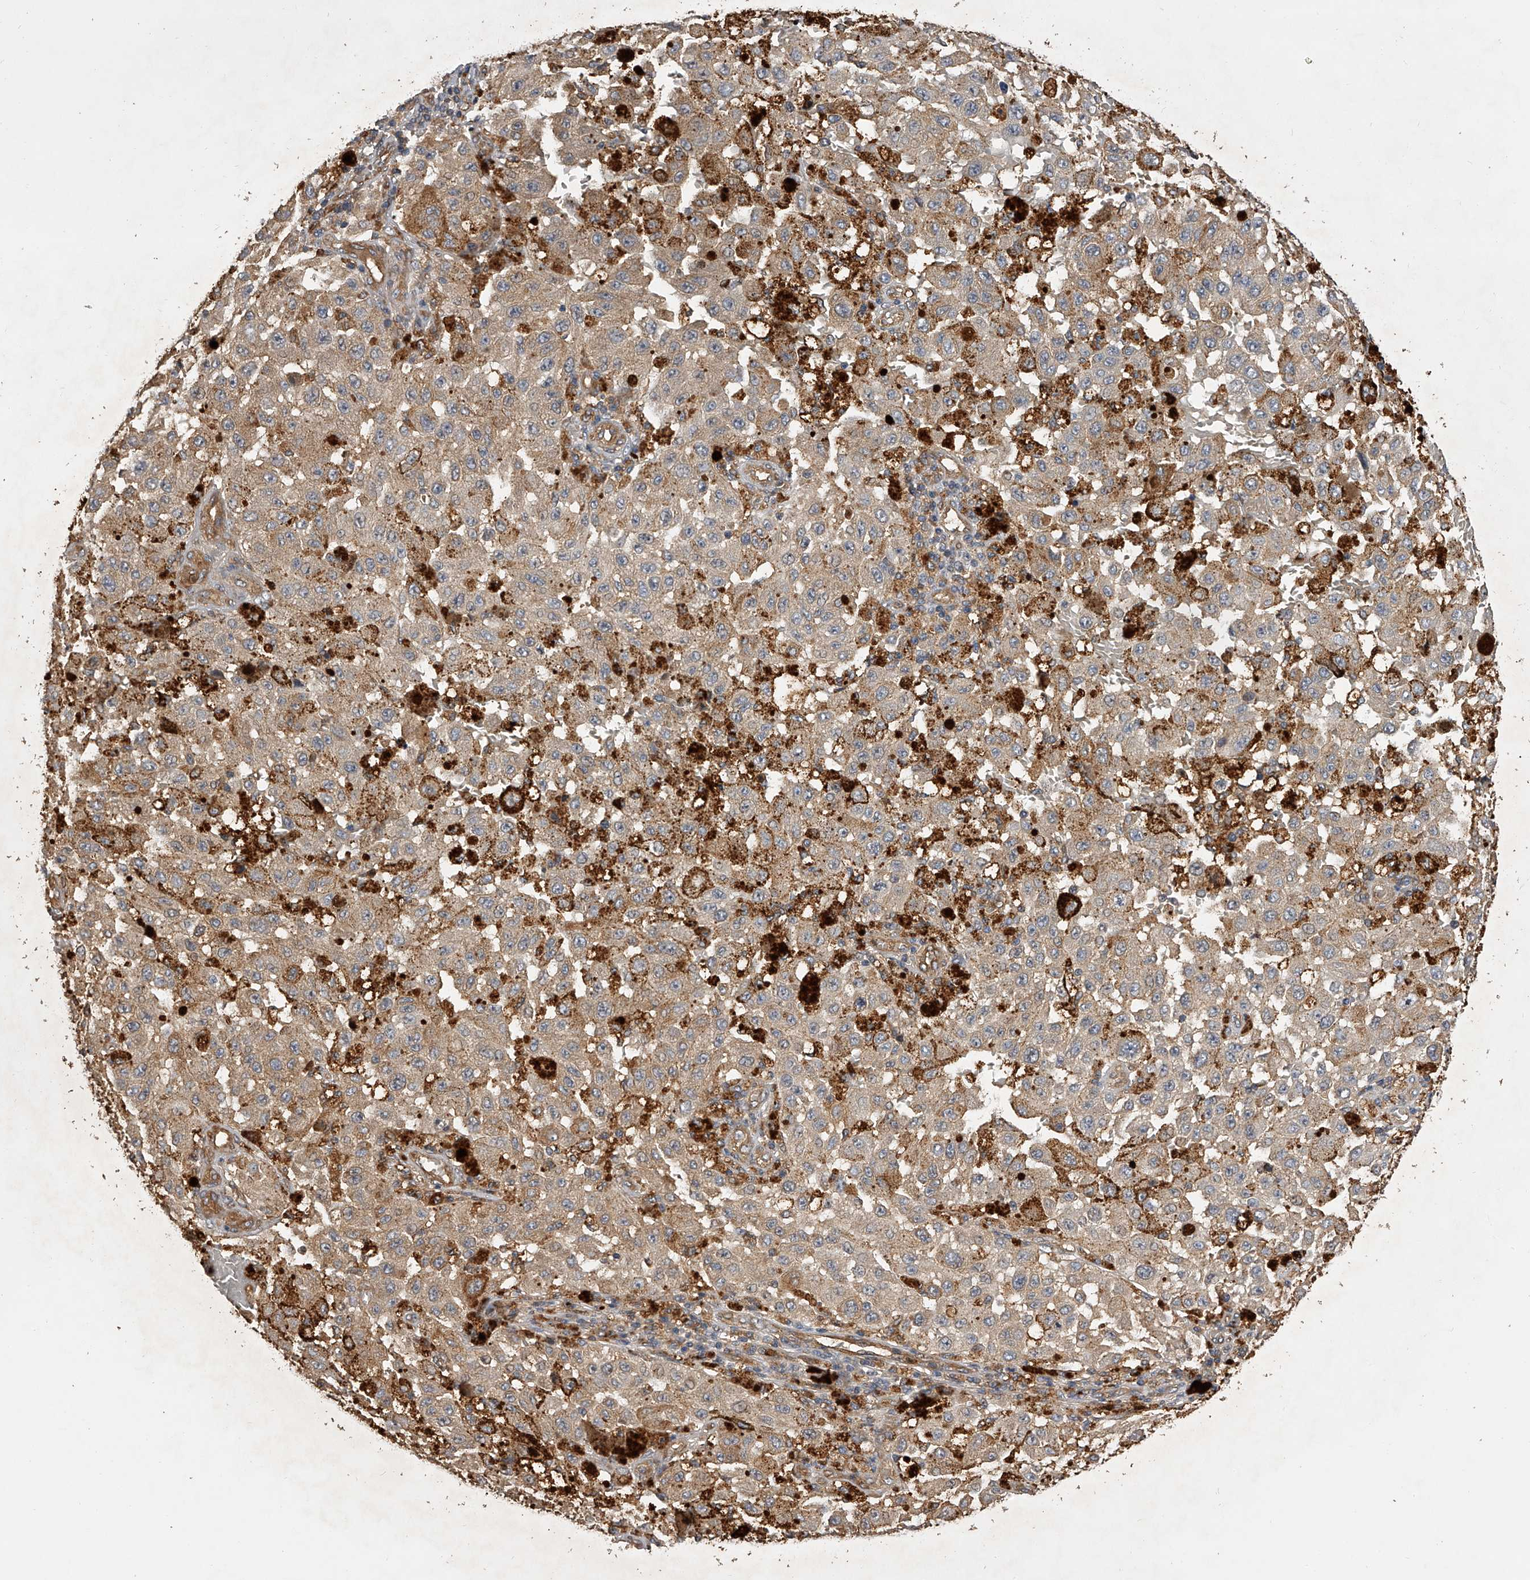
{"staining": {"intensity": "moderate", "quantity": ">75%", "location": "cytoplasmic/membranous"}, "tissue": "melanoma", "cell_type": "Tumor cells", "image_type": "cancer", "snomed": [{"axis": "morphology", "description": "Malignant melanoma, NOS"}, {"axis": "topography", "description": "Skin"}], "caption": "Approximately >75% of tumor cells in melanoma demonstrate moderate cytoplasmic/membranous protein expression as visualized by brown immunohistochemical staining.", "gene": "PTPRA", "patient": {"sex": "female", "age": 64}}